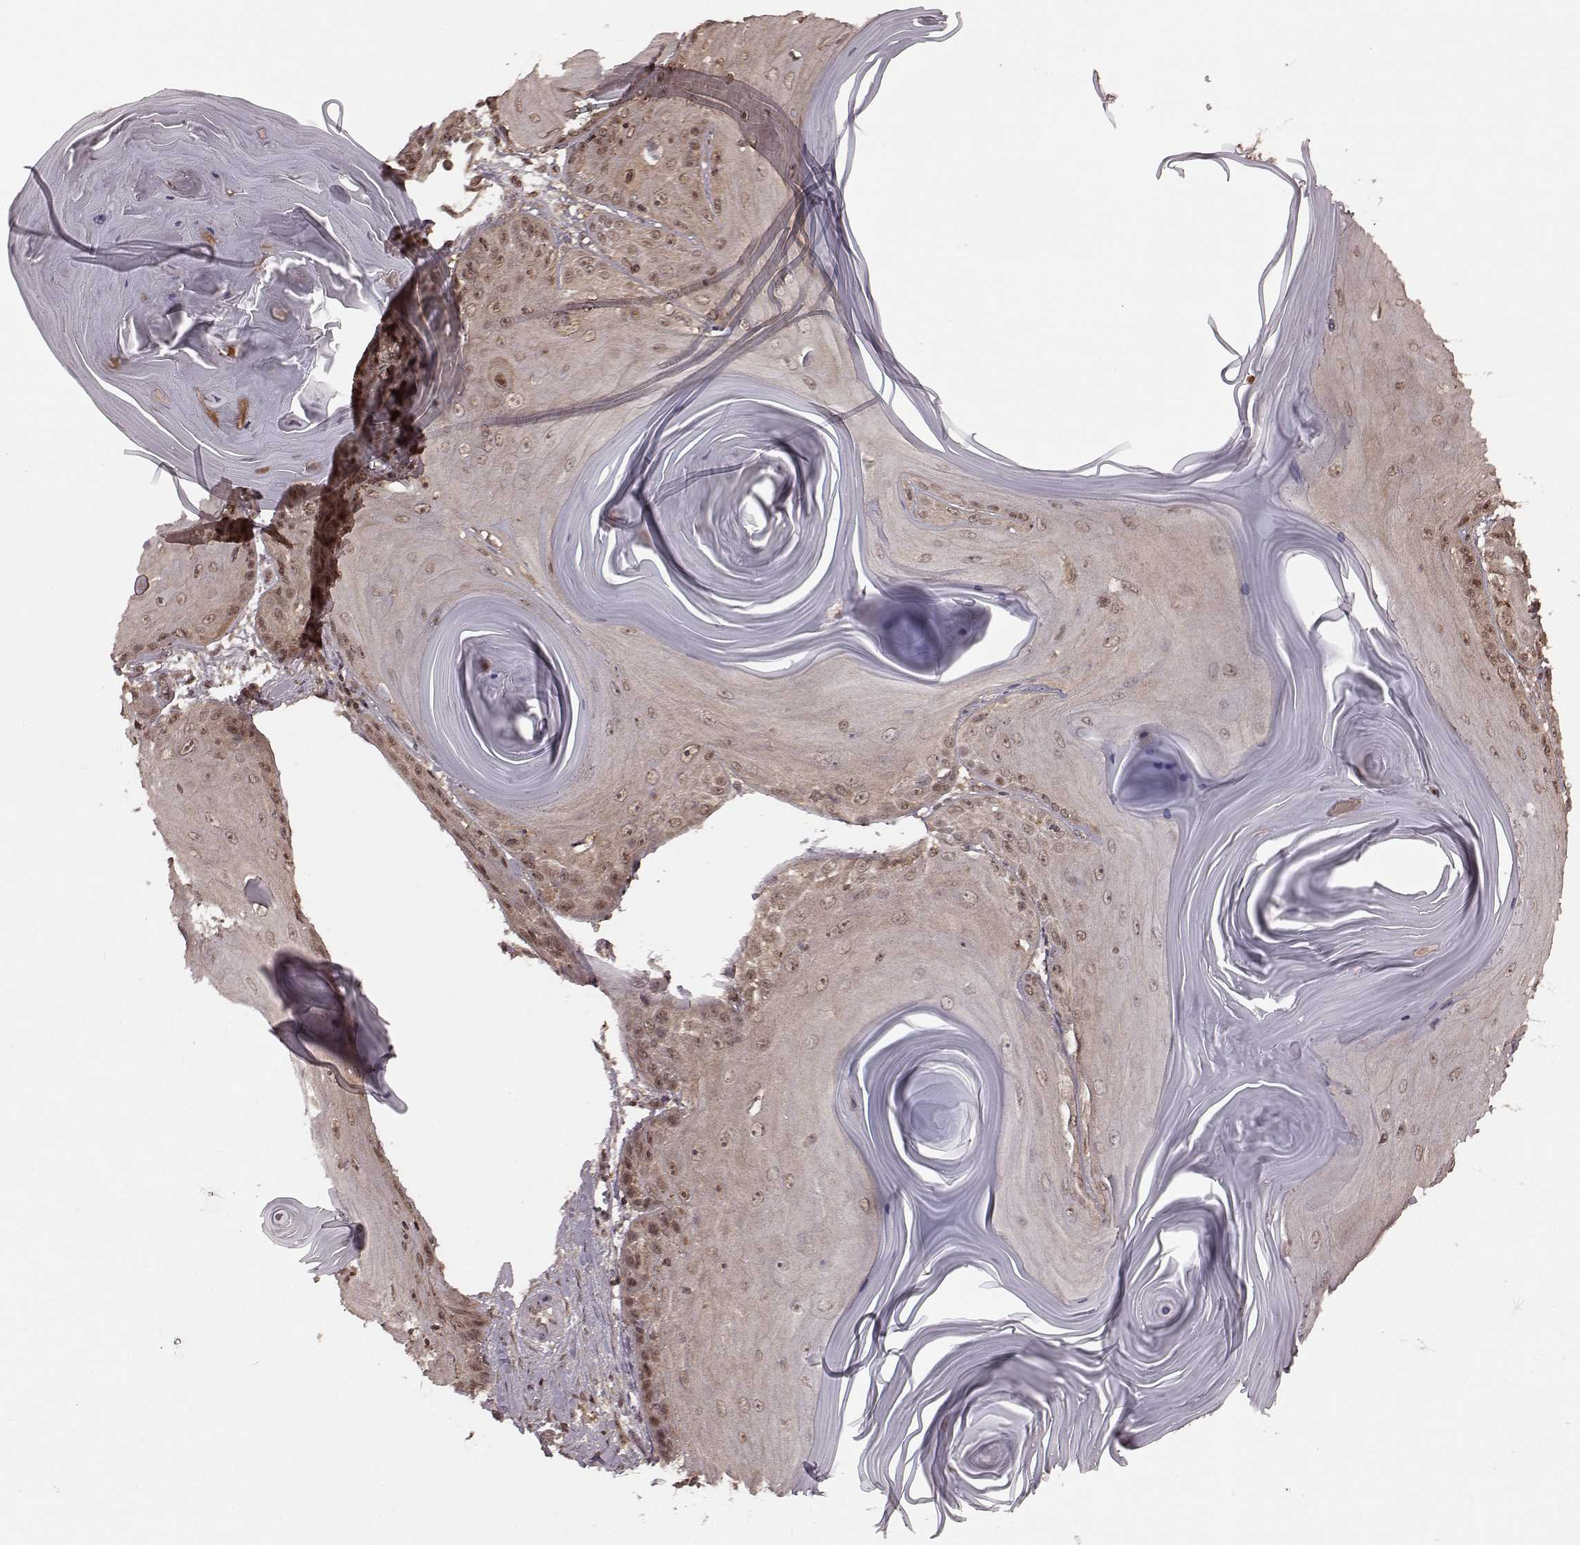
{"staining": {"intensity": "weak", "quantity": "25%-75%", "location": "cytoplasmic/membranous,nuclear"}, "tissue": "skin cancer", "cell_type": "Tumor cells", "image_type": "cancer", "snomed": [{"axis": "morphology", "description": "Squamous cell carcinoma, NOS"}, {"axis": "topography", "description": "Skin"}, {"axis": "topography", "description": "Vulva"}], "caption": "Immunohistochemistry image of skin squamous cell carcinoma stained for a protein (brown), which shows low levels of weak cytoplasmic/membranous and nuclear staining in about 25%-75% of tumor cells.", "gene": "GSS", "patient": {"sex": "female", "age": 85}}